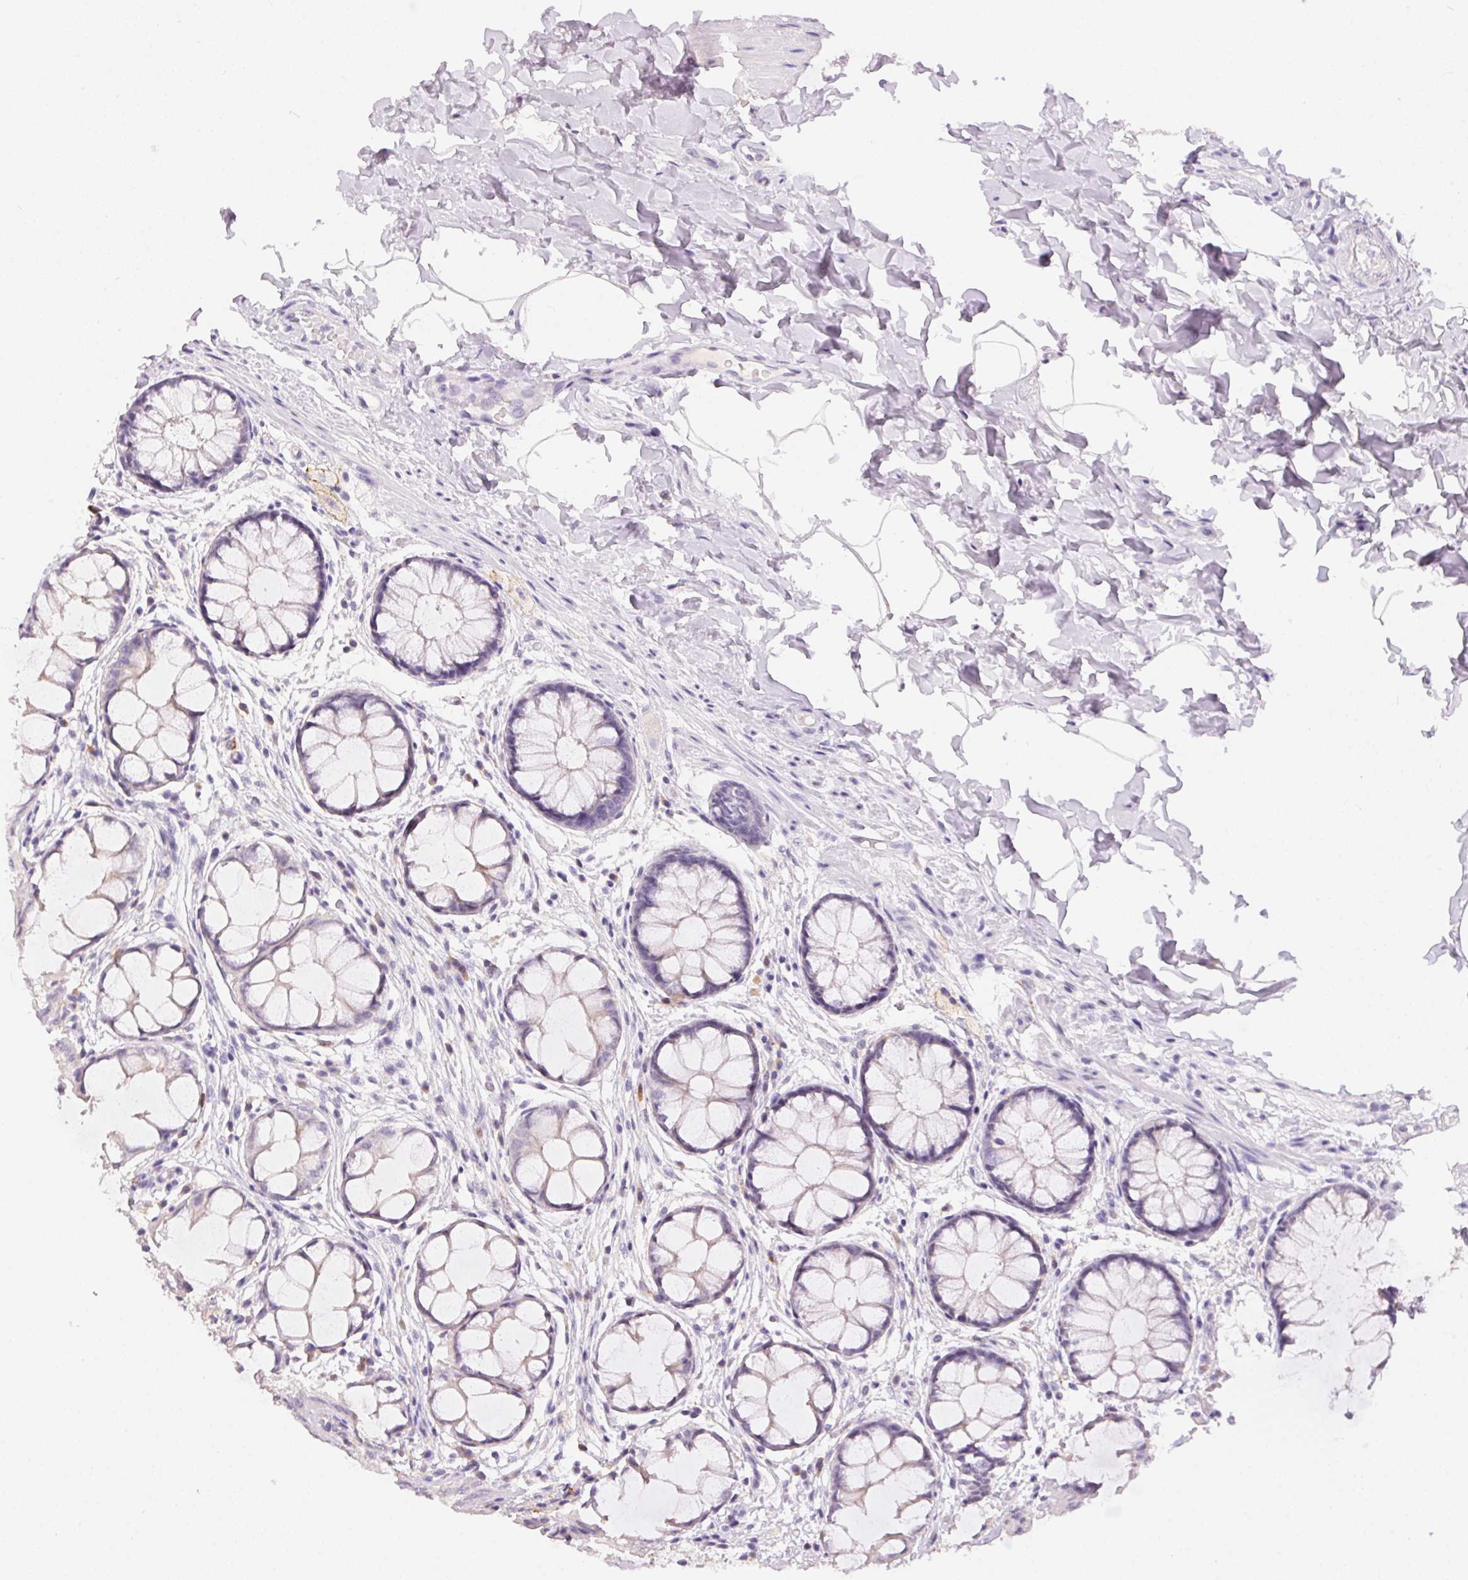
{"staining": {"intensity": "weak", "quantity": "25%-75%", "location": "cytoplasmic/membranous"}, "tissue": "rectum", "cell_type": "Glandular cells", "image_type": "normal", "snomed": [{"axis": "morphology", "description": "Normal tissue, NOS"}, {"axis": "topography", "description": "Rectum"}], "caption": "Immunohistochemical staining of unremarkable rectum exhibits weak cytoplasmic/membranous protein staining in about 25%-75% of glandular cells. The protein of interest is stained brown, and the nuclei are stained in blue (DAB IHC with brightfield microscopy, high magnification).", "gene": "PNLIPRP3", "patient": {"sex": "female", "age": 62}}